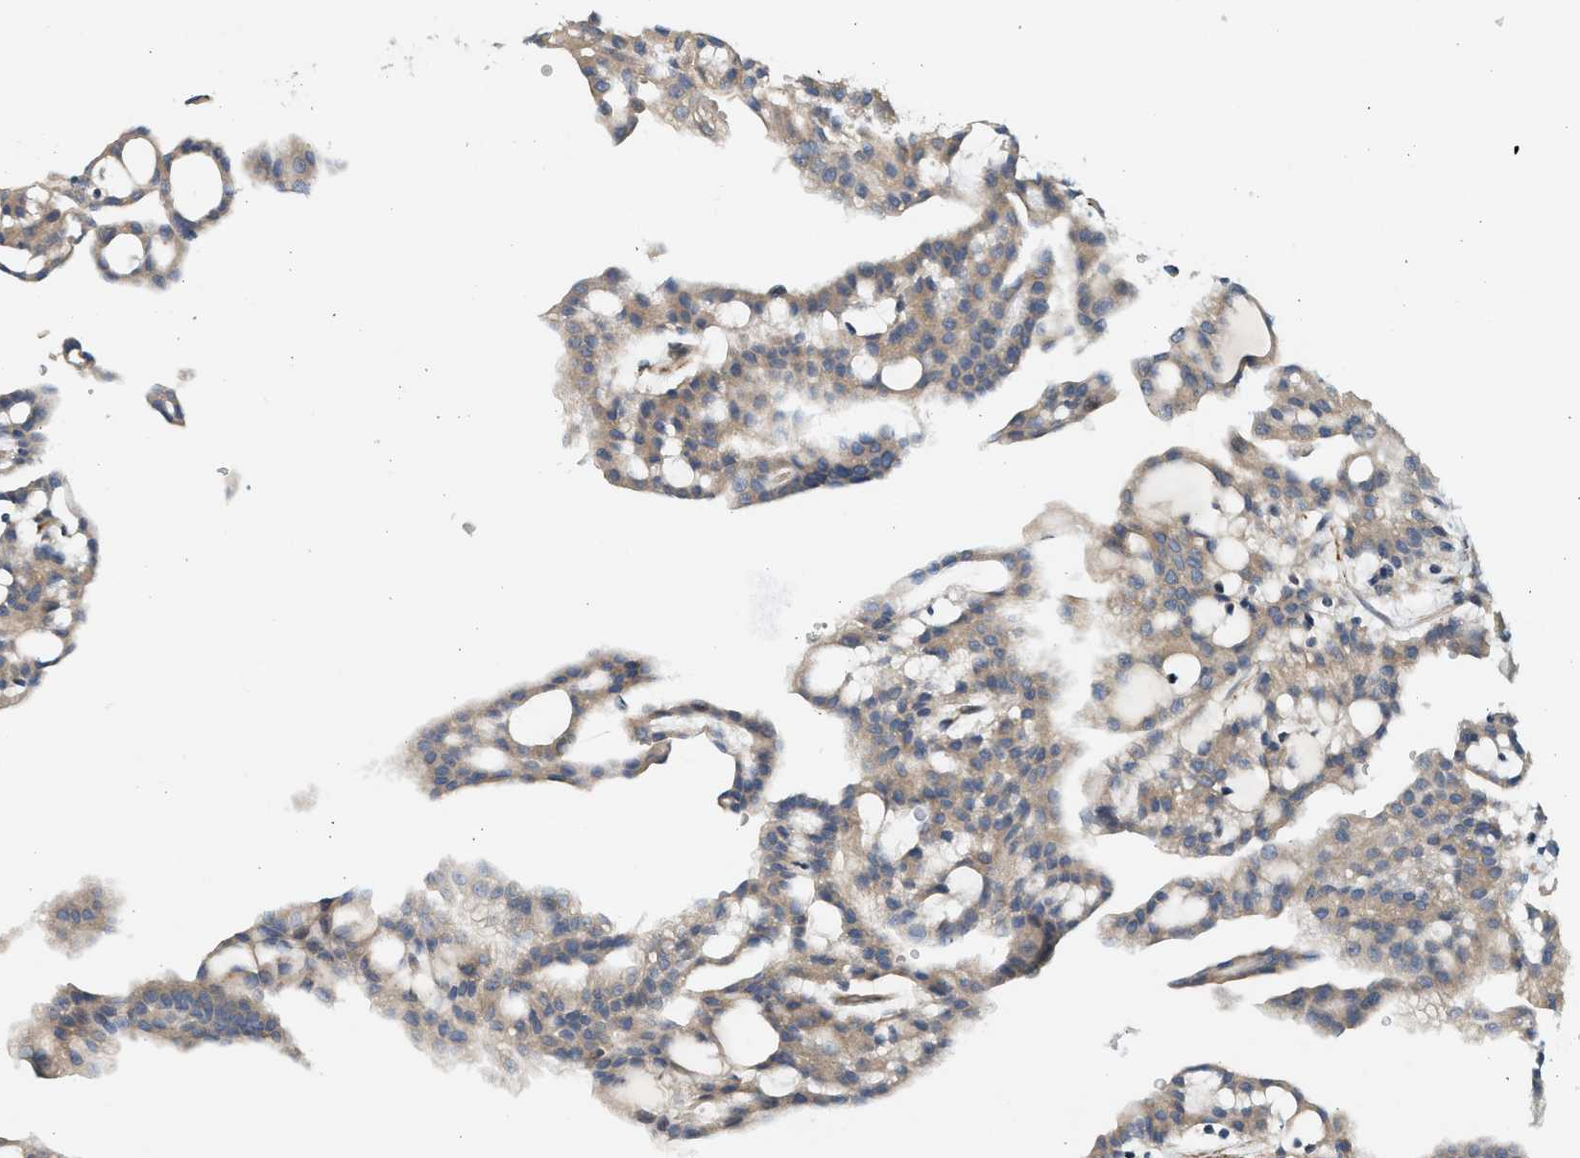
{"staining": {"intensity": "weak", "quantity": ">75%", "location": "cytoplasmic/membranous"}, "tissue": "renal cancer", "cell_type": "Tumor cells", "image_type": "cancer", "snomed": [{"axis": "morphology", "description": "Adenocarcinoma, NOS"}, {"axis": "topography", "description": "Kidney"}], "caption": "Tumor cells reveal weak cytoplasmic/membranous staining in about >75% of cells in renal cancer (adenocarcinoma).", "gene": "KDELR2", "patient": {"sex": "male", "age": 63}}